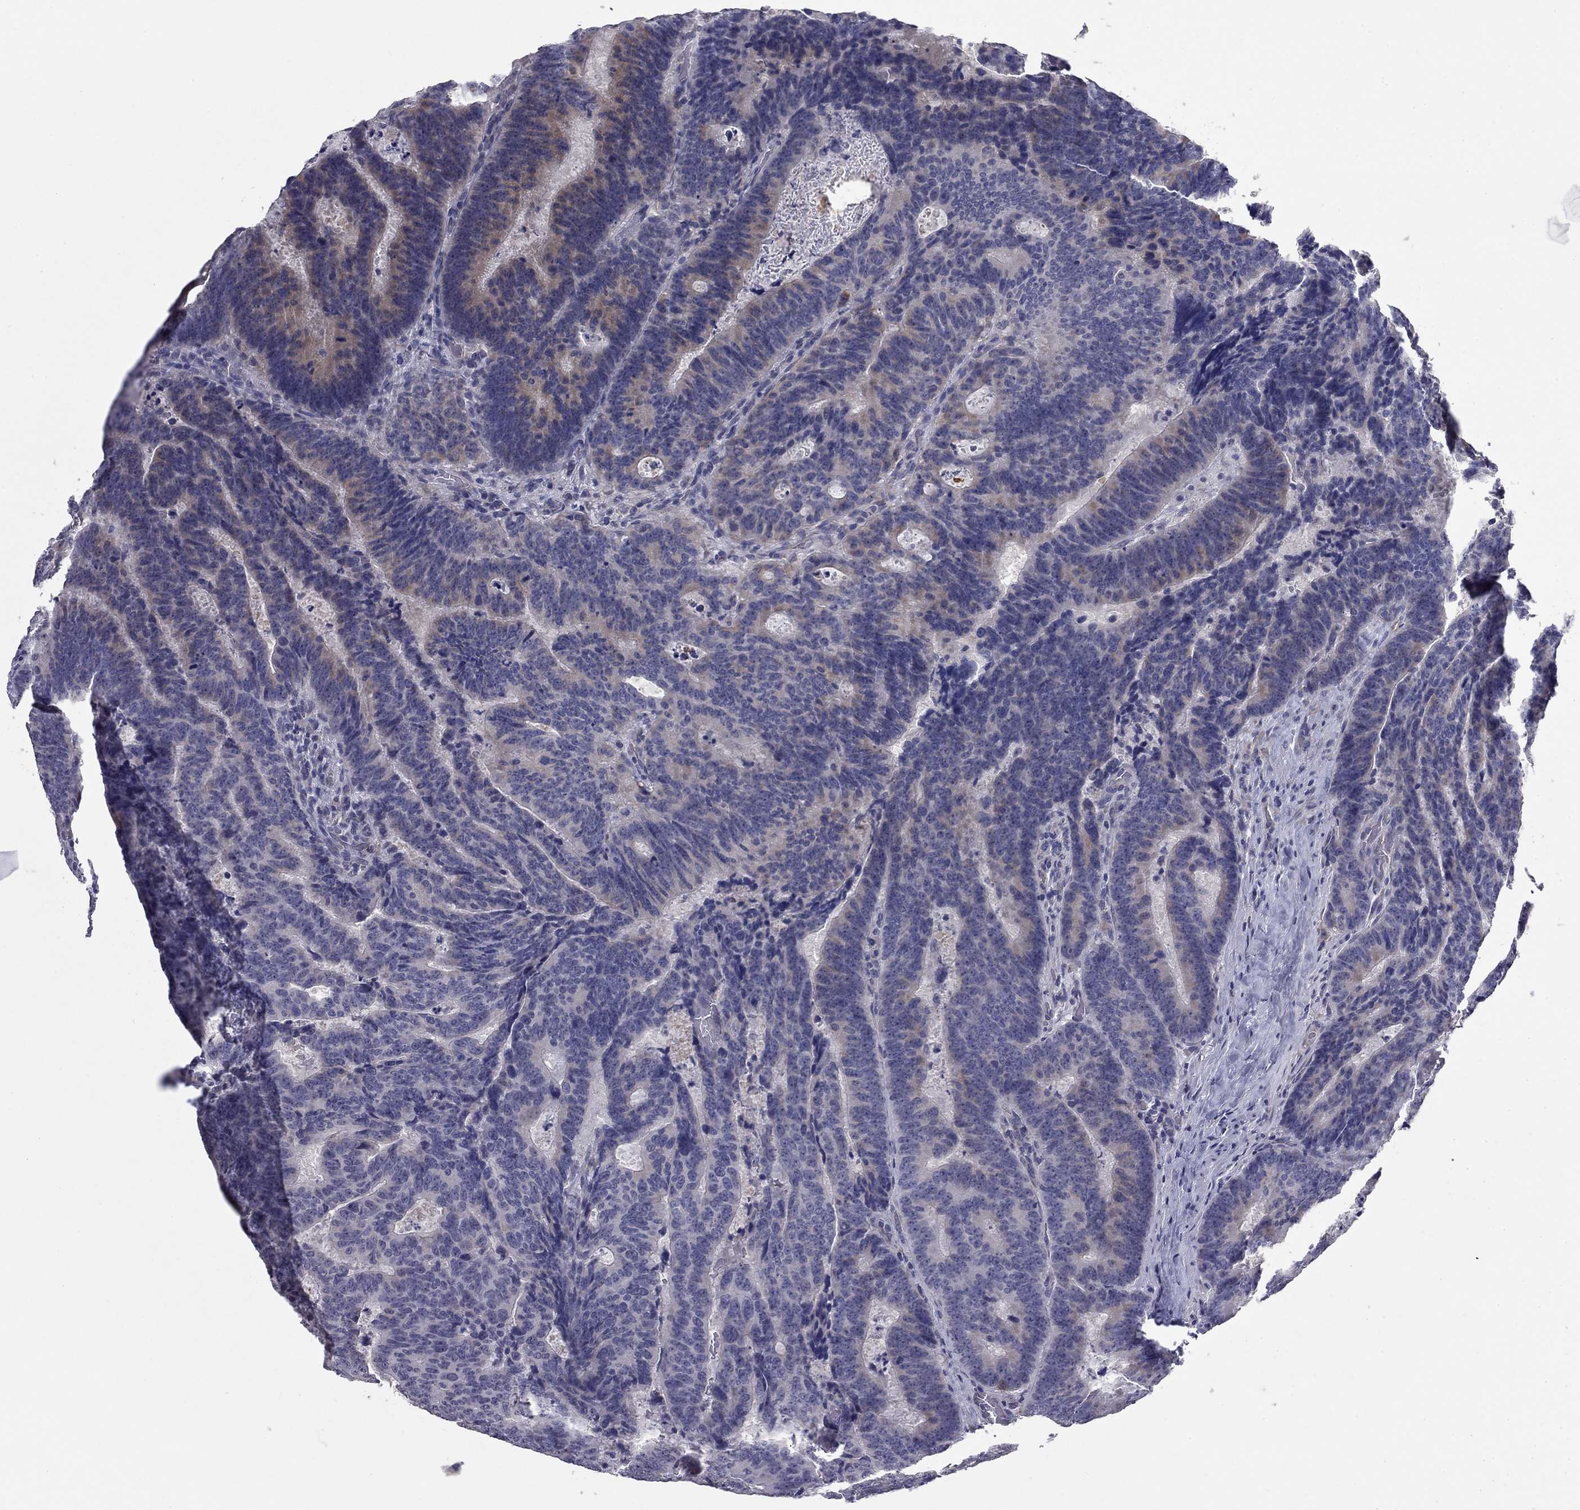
{"staining": {"intensity": "weak", "quantity": "<25%", "location": "cytoplasmic/membranous"}, "tissue": "colorectal cancer", "cell_type": "Tumor cells", "image_type": "cancer", "snomed": [{"axis": "morphology", "description": "Adenocarcinoma, NOS"}, {"axis": "topography", "description": "Colon"}], "caption": "Immunohistochemistry (IHC) image of human colorectal cancer (adenocarcinoma) stained for a protein (brown), which exhibits no staining in tumor cells.", "gene": "PRRT2", "patient": {"sex": "female", "age": 82}}